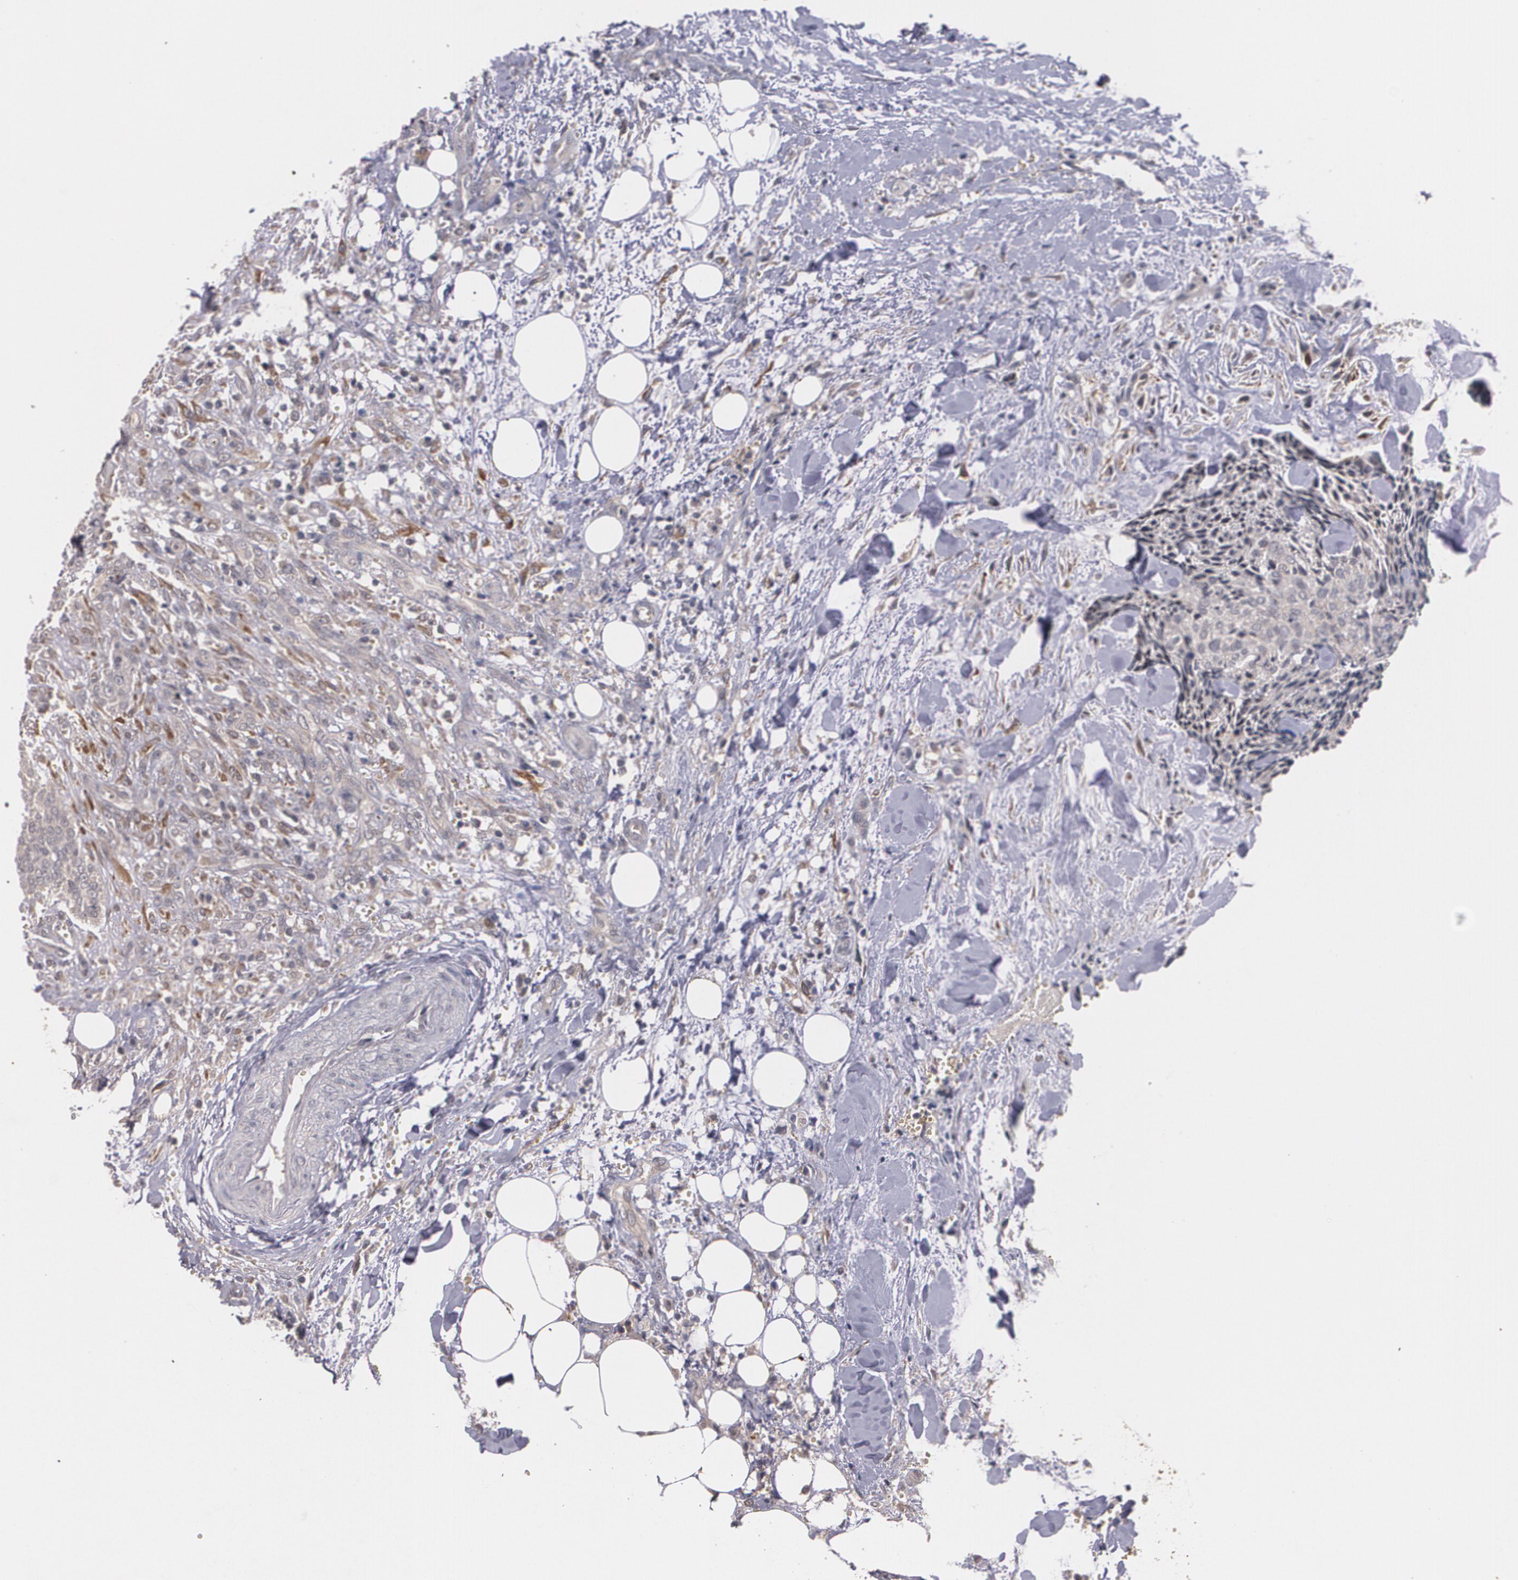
{"staining": {"intensity": "weak", "quantity": "<25%", "location": "cytoplasmic/membranous"}, "tissue": "head and neck cancer", "cell_type": "Tumor cells", "image_type": "cancer", "snomed": [{"axis": "morphology", "description": "Squamous cell carcinoma, NOS"}, {"axis": "topography", "description": "Salivary gland"}, {"axis": "topography", "description": "Head-Neck"}], "caption": "A high-resolution photomicrograph shows immunohistochemistry (IHC) staining of head and neck cancer, which exhibits no significant staining in tumor cells. Nuclei are stained in blue.", "gene": "IFNGR2", "patient": {"sex": "male", "age": 70}}